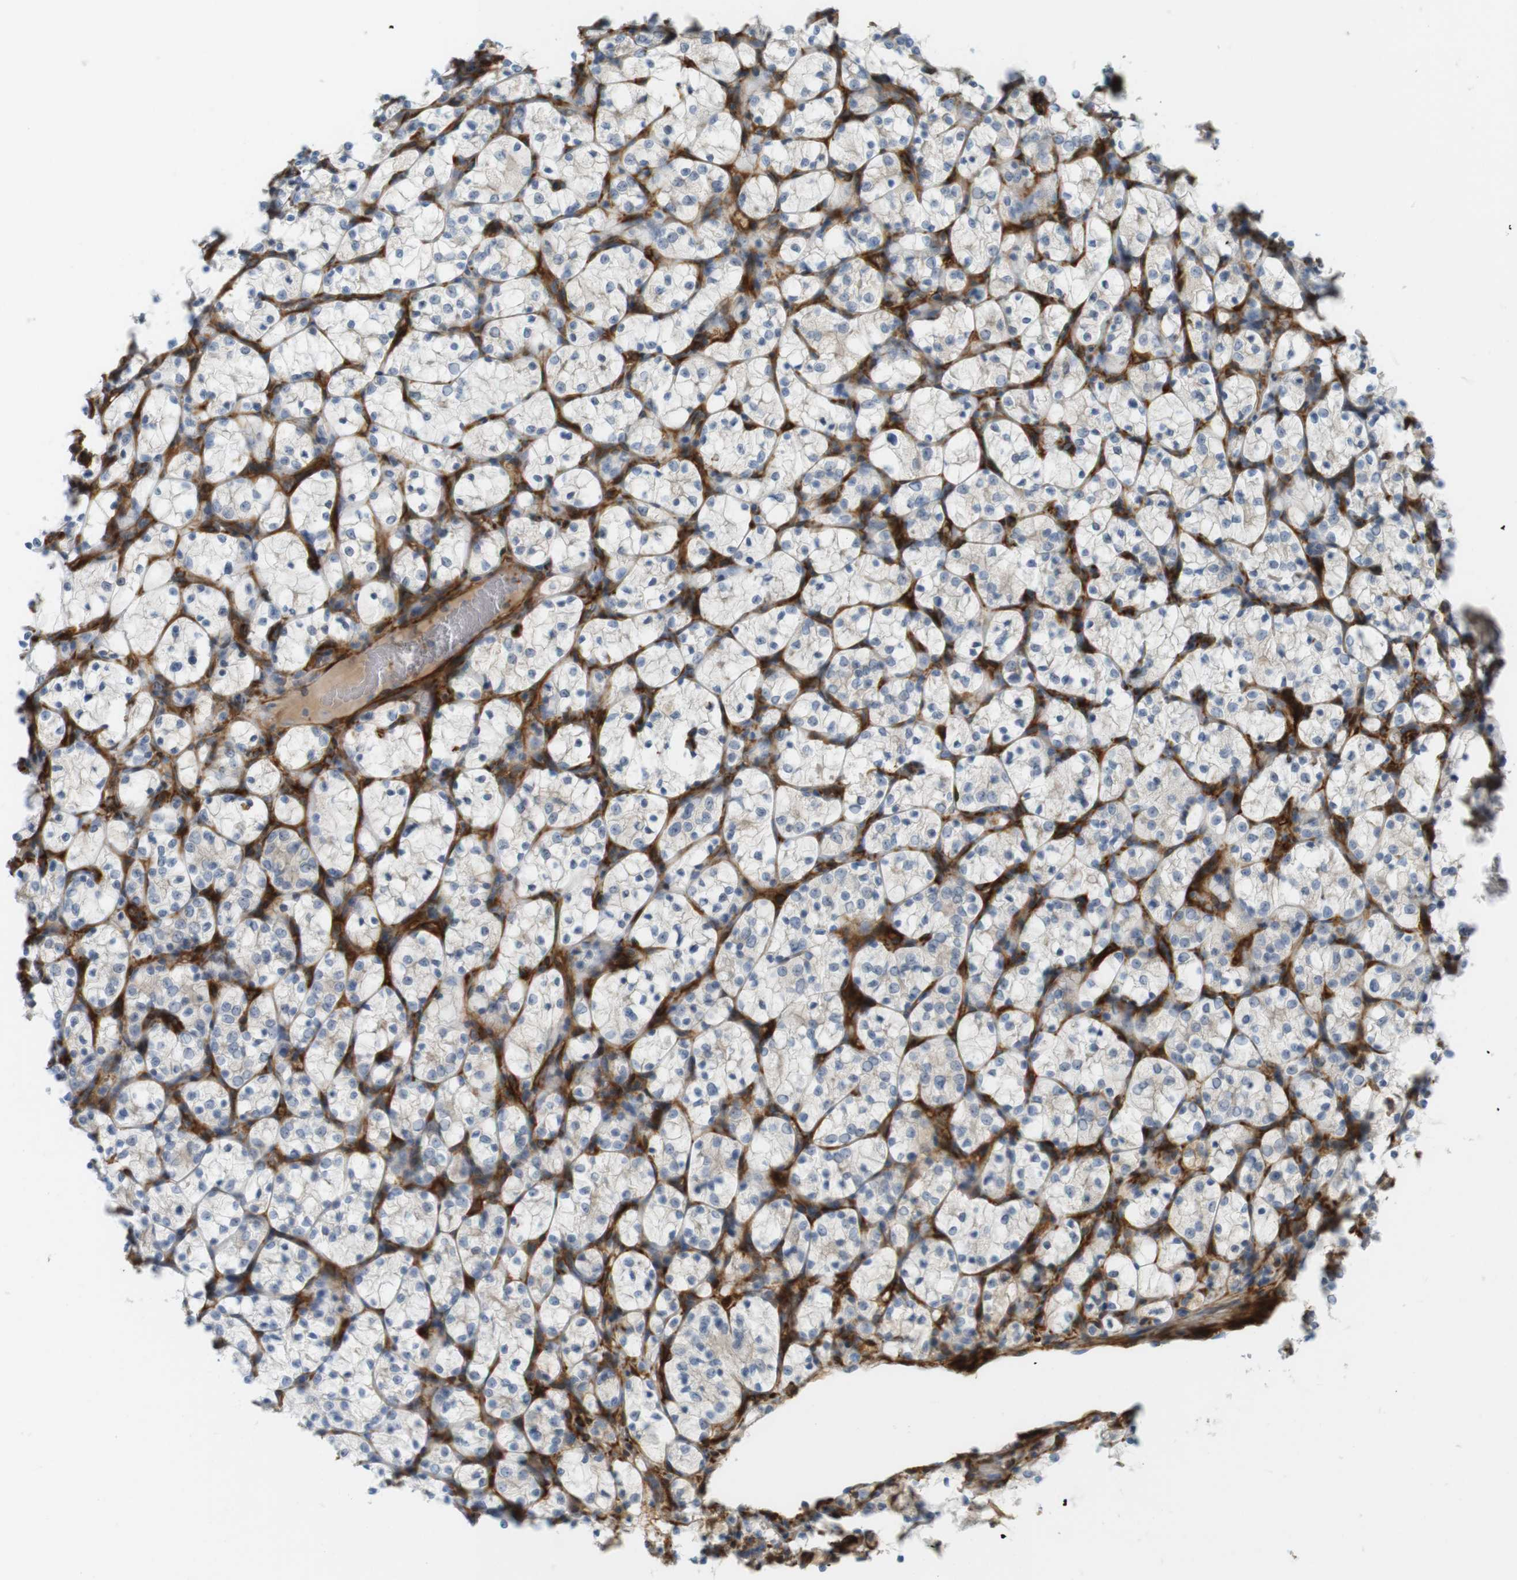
{"staining": {"intensity": "weak", "quantity": "<25%", "location": "cytoplasmic/membranous"}, "tissue": "renal cancer", "cell_type": "Tumor cells", "image_type": "cancer", "snomed": [{"axis": "morphology", "description": "Adenocarcinoma, NOS"}, {"axis": "topography", "description": "Kidney"}], "caption": "There is no significant staining in tumor cells of renal cancer (adenocarcinoma). (IHC, brightfield microscopy, high magnification).", "gene": "PDE3A", "patient": {"sex": "female", "age": 69}}